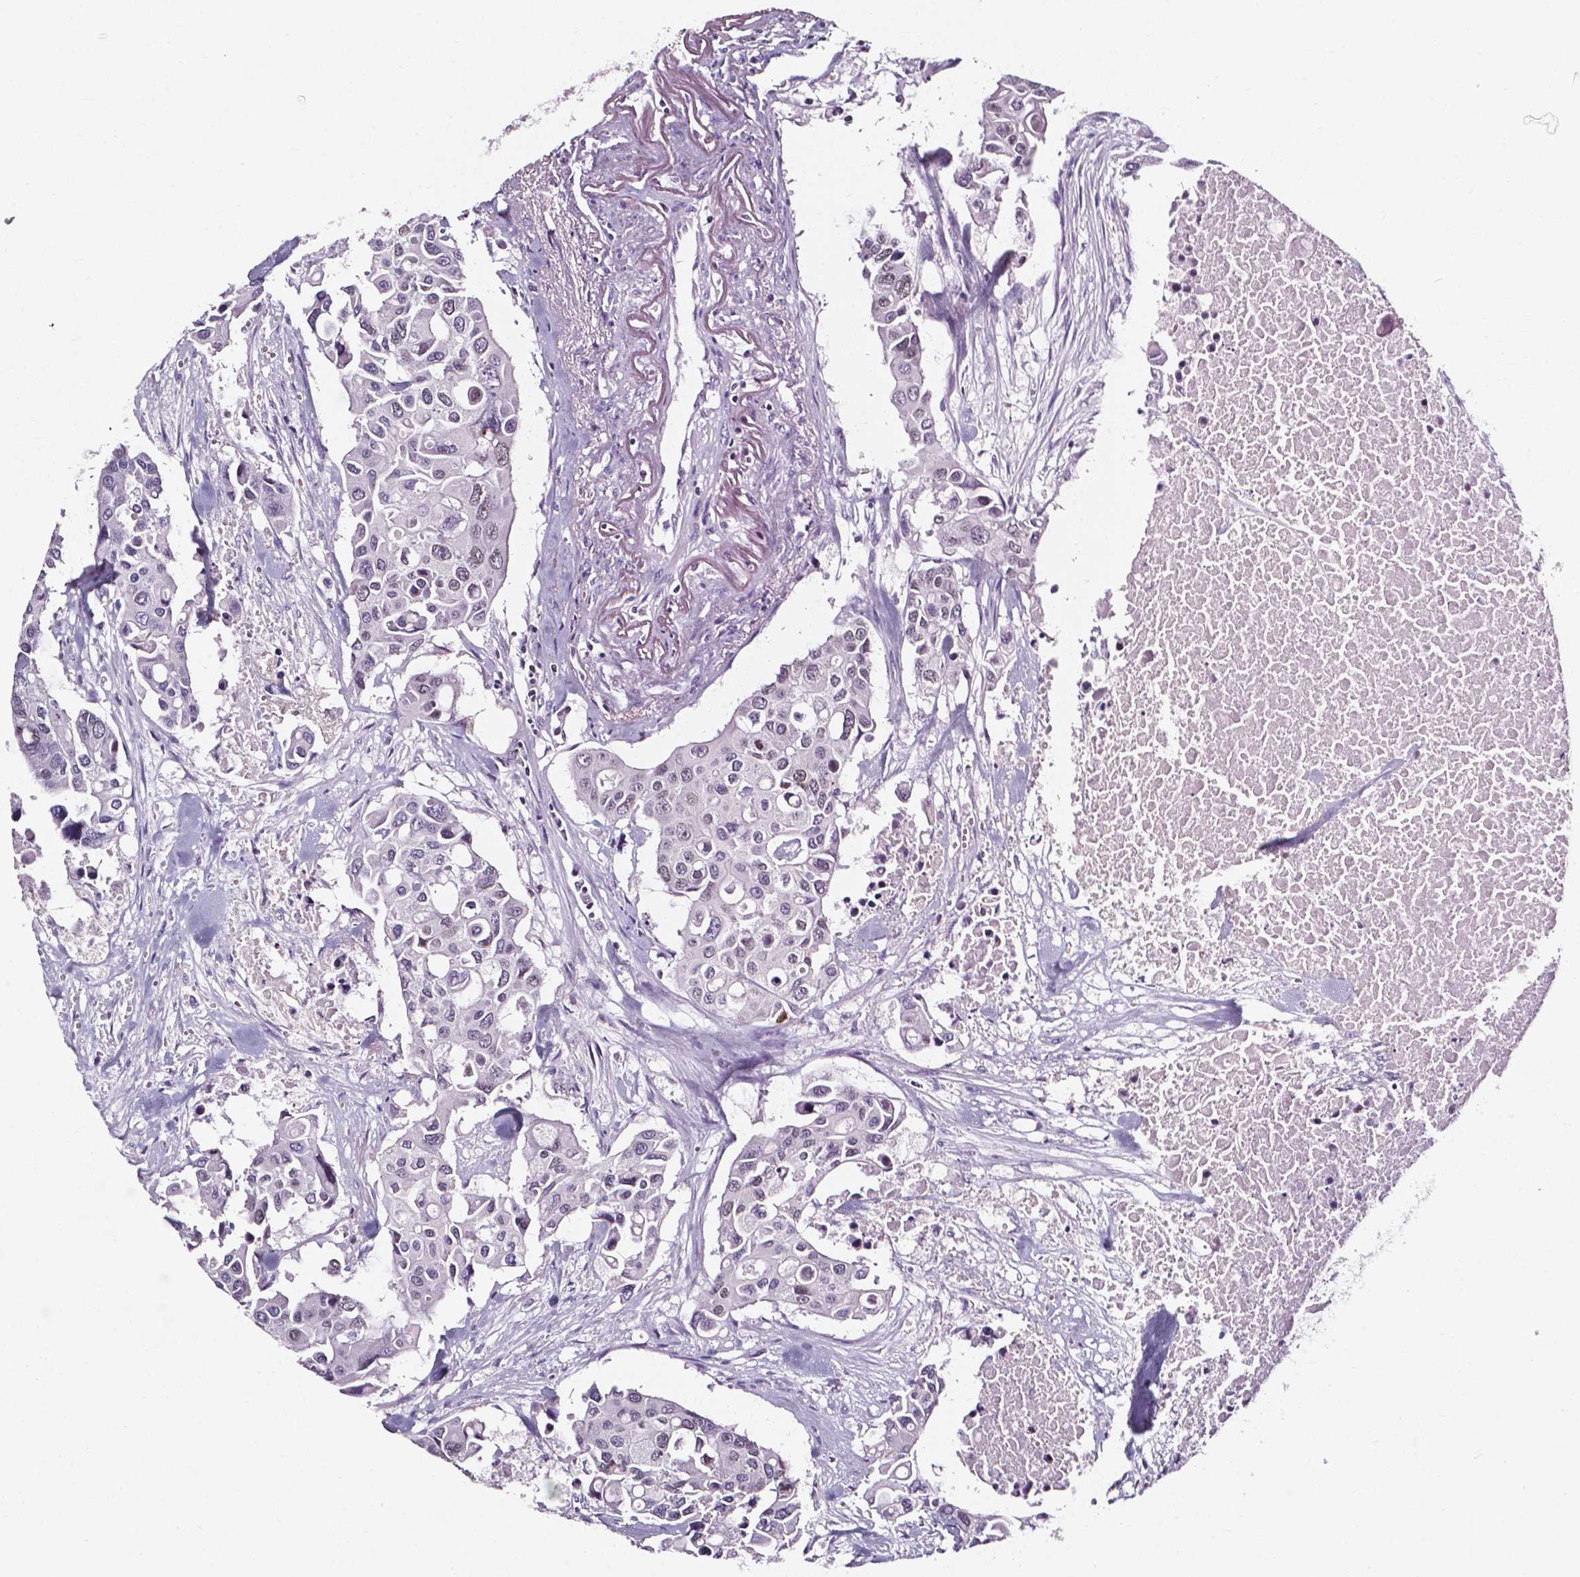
{"staining": {"intensity": "negative", "quantity": "none", "location": "none"}, "tissue": "colorectal cancer", "cell_type": "Tumor cells", "image_type": "cancer", "snomed": [{"axis": "morphology", "description": "Adenocarcinoma, NOS"}, {"axis": "topography", "description": "Colon"}], "caption": "Tumor cells show no significant protein positivity in colorectal cancer.", "gene": "AKR1B10", "patient": {"sex": "male", "age": 77}}